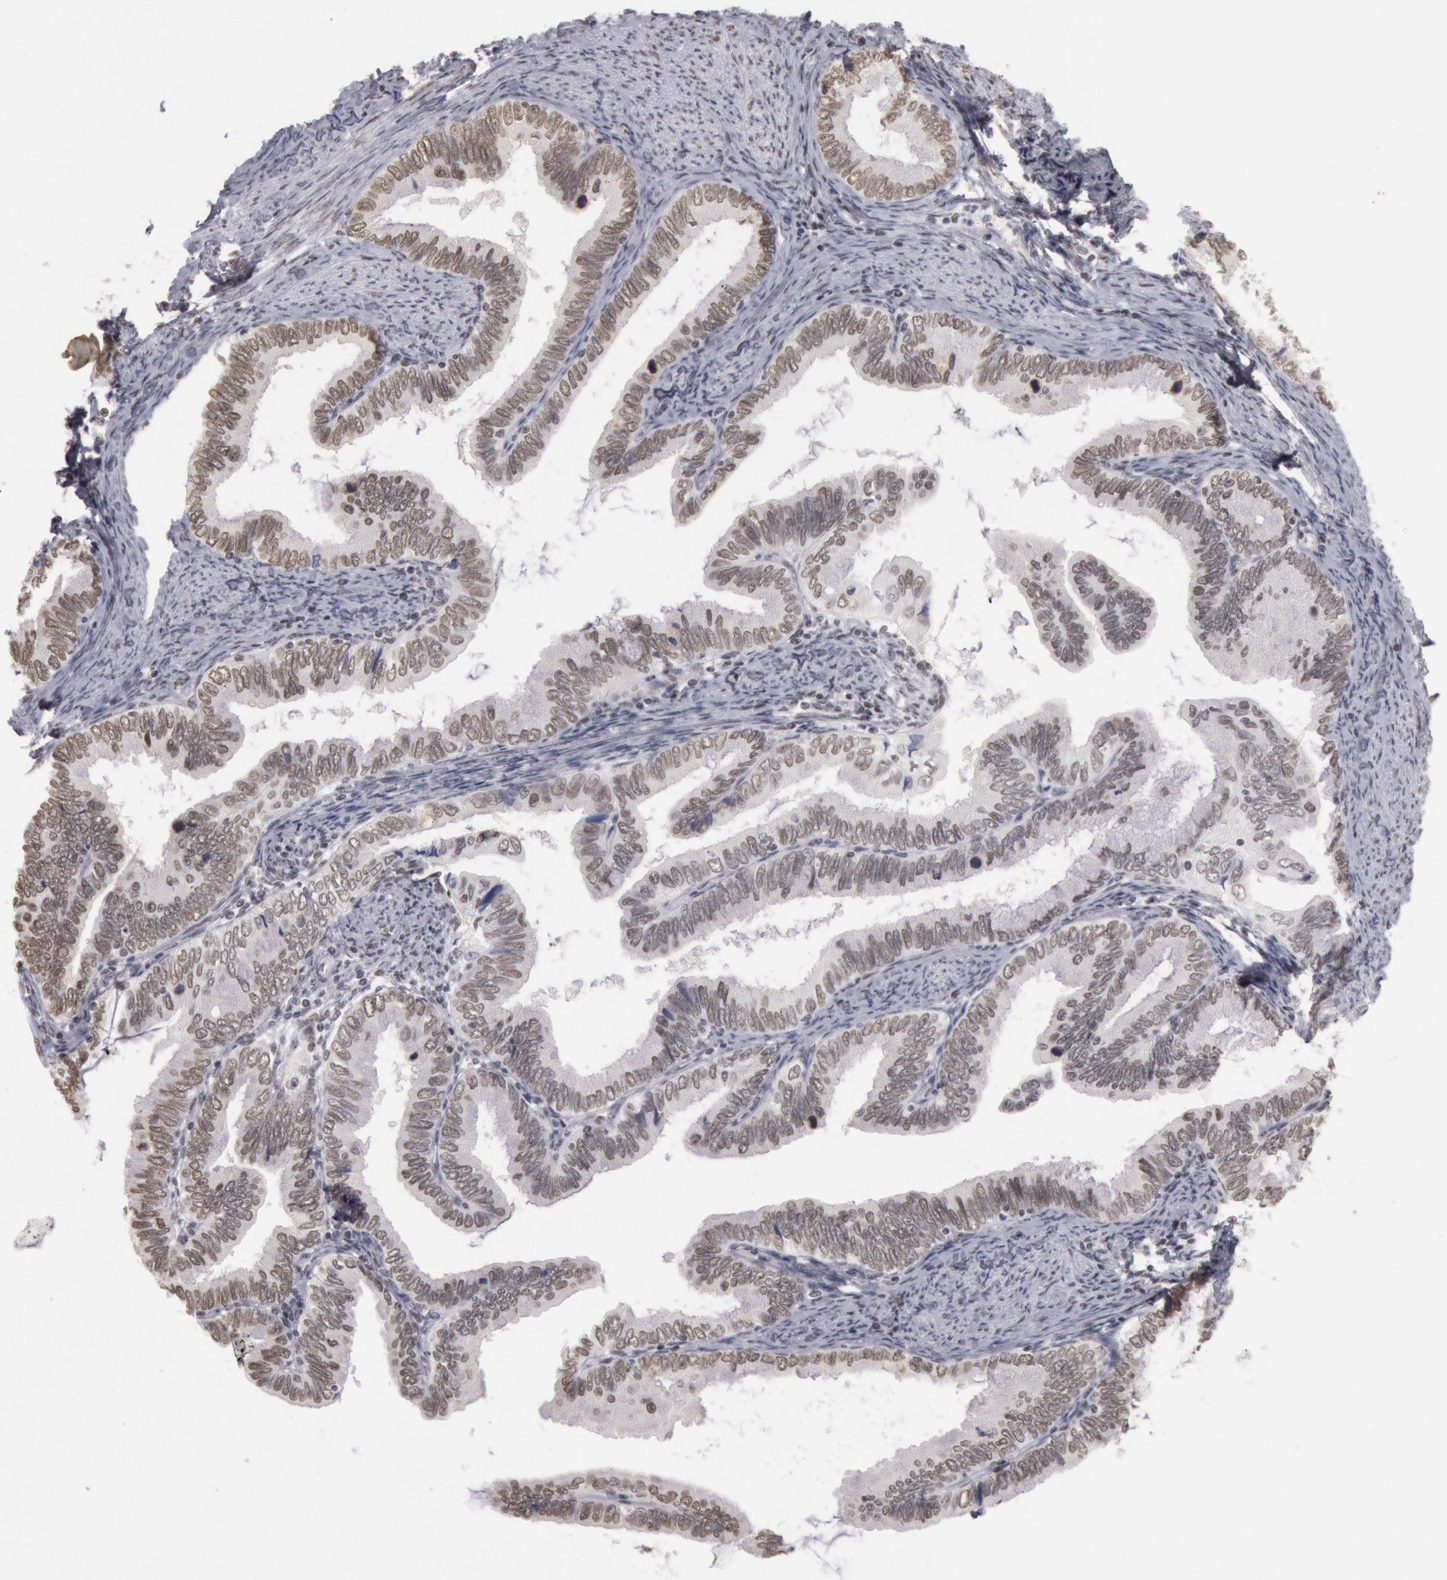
{"staining": {"intensity": "moderate", "quantity": ">75%", "location": "nuclear"}, "tissue": "cervical cancer", "cell_type": "Tumor cells", "image_type": "cancer", "snomed": [{"axis": "morphology", "description": "Adenocarcinoma, NOS"}, {"axis": "topography", "description": "Cervix"}], "caption": "Moderate nuclear positivity for a protein is appreciated in about >75% of tumor cells of cervical cancer (adenocarcinoma) using immunohistochemistry (IHC).", "gene": "ESS2", "patient": {"sex": "female", "age": 49}}